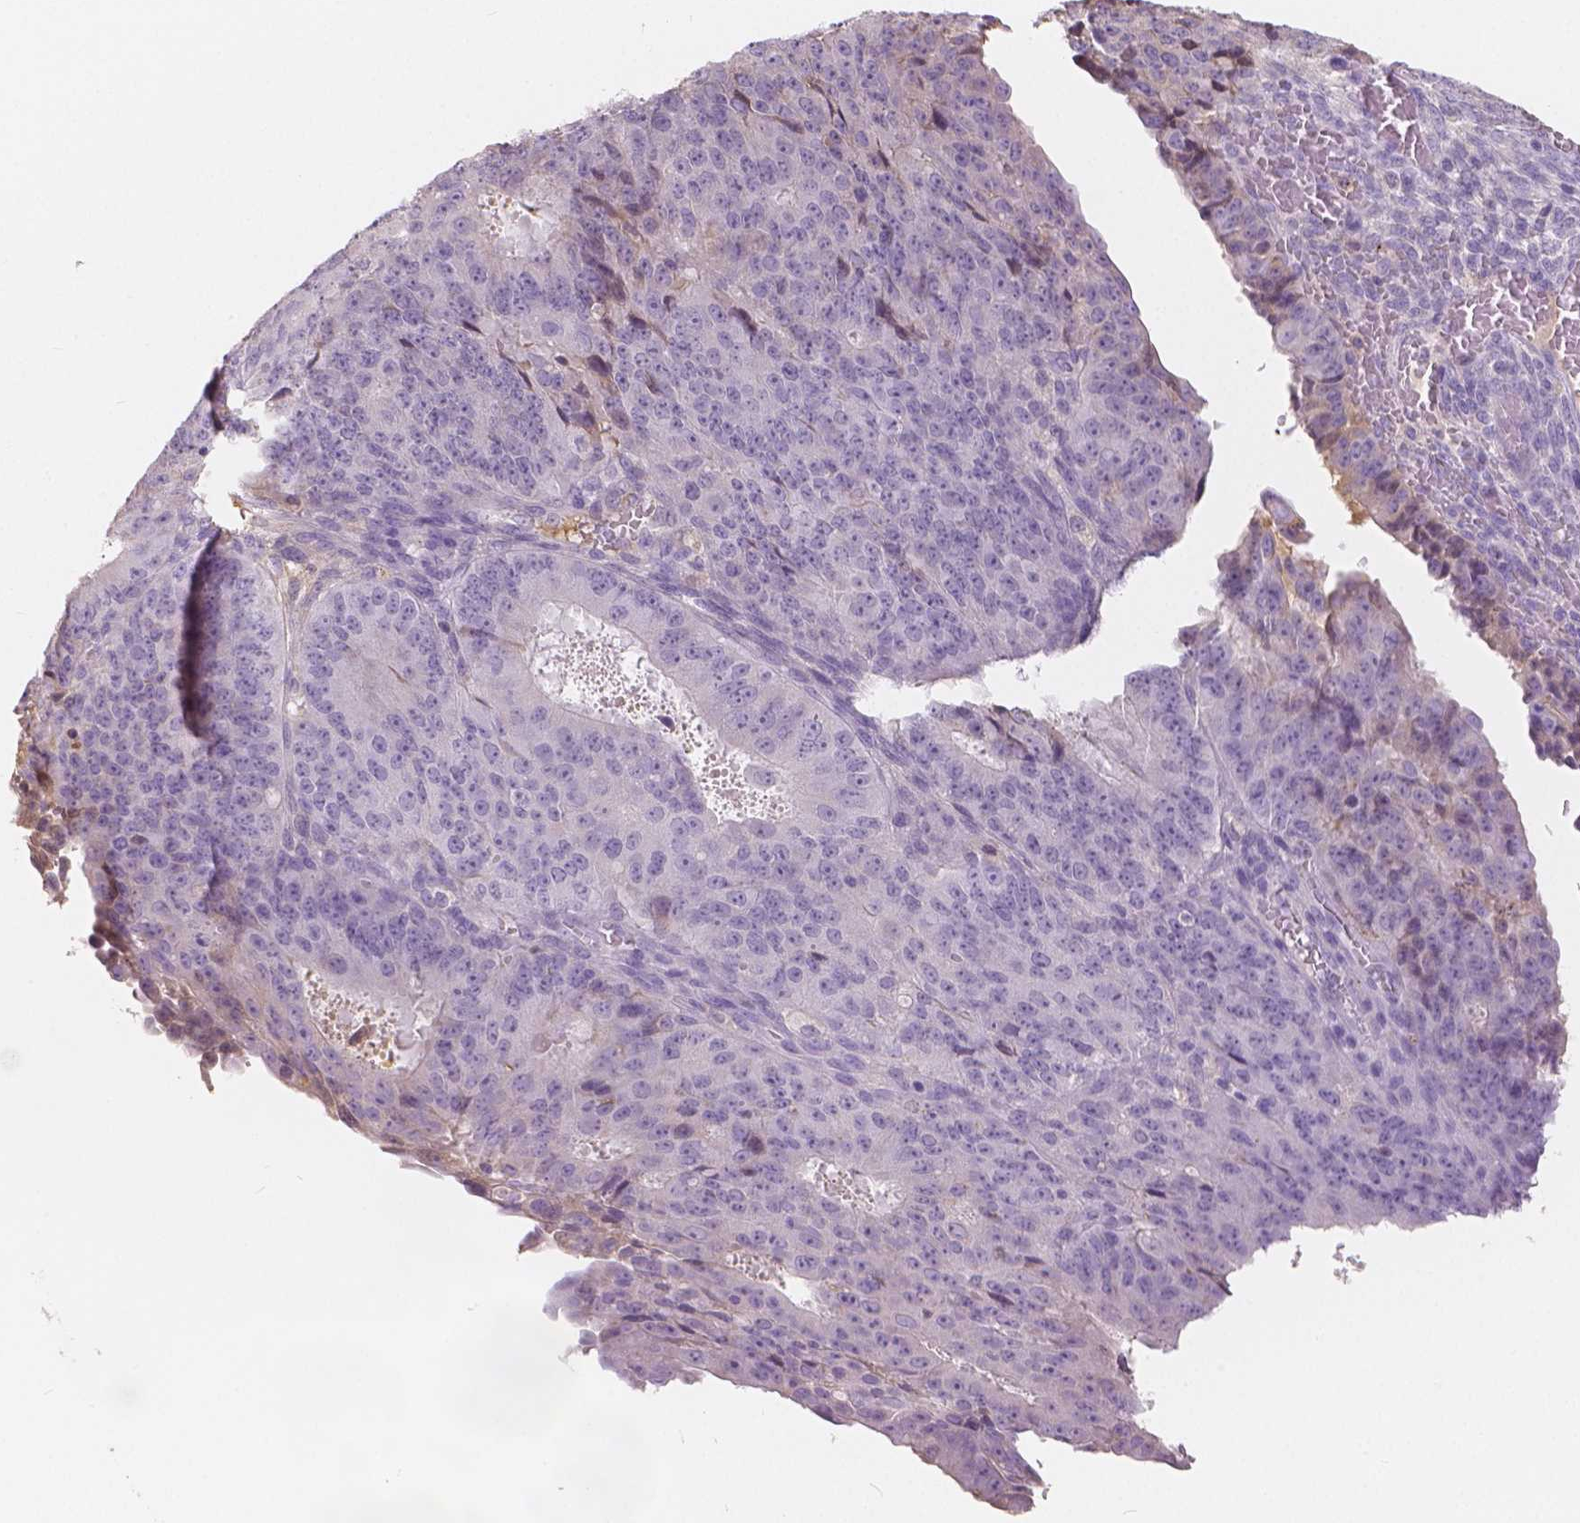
{"staining": {"intensity": "negative", "quantity": "none", "location": "none"}, "tissue": "ovarian cancer", "cell_type": "Tumor cells", "image_type": "cancer", "snomed": [{"axis": "morphology", "description": "Carcinoma, endometroid"}, {"axis": "topography", "description": "Ovary"}], "caption": "Tumor cells show no significant positivity in ovarian cancer (endometroid carcinoma). Brightfield microscopy of immunohistochemistry (IHC) stained with DAB (3,3'-diaminobenzidine) (brown) and hematoxylin (blue), captured at high magnification.", "gene": "APOA4", "patient": {"sex": "female", "age": 42}}